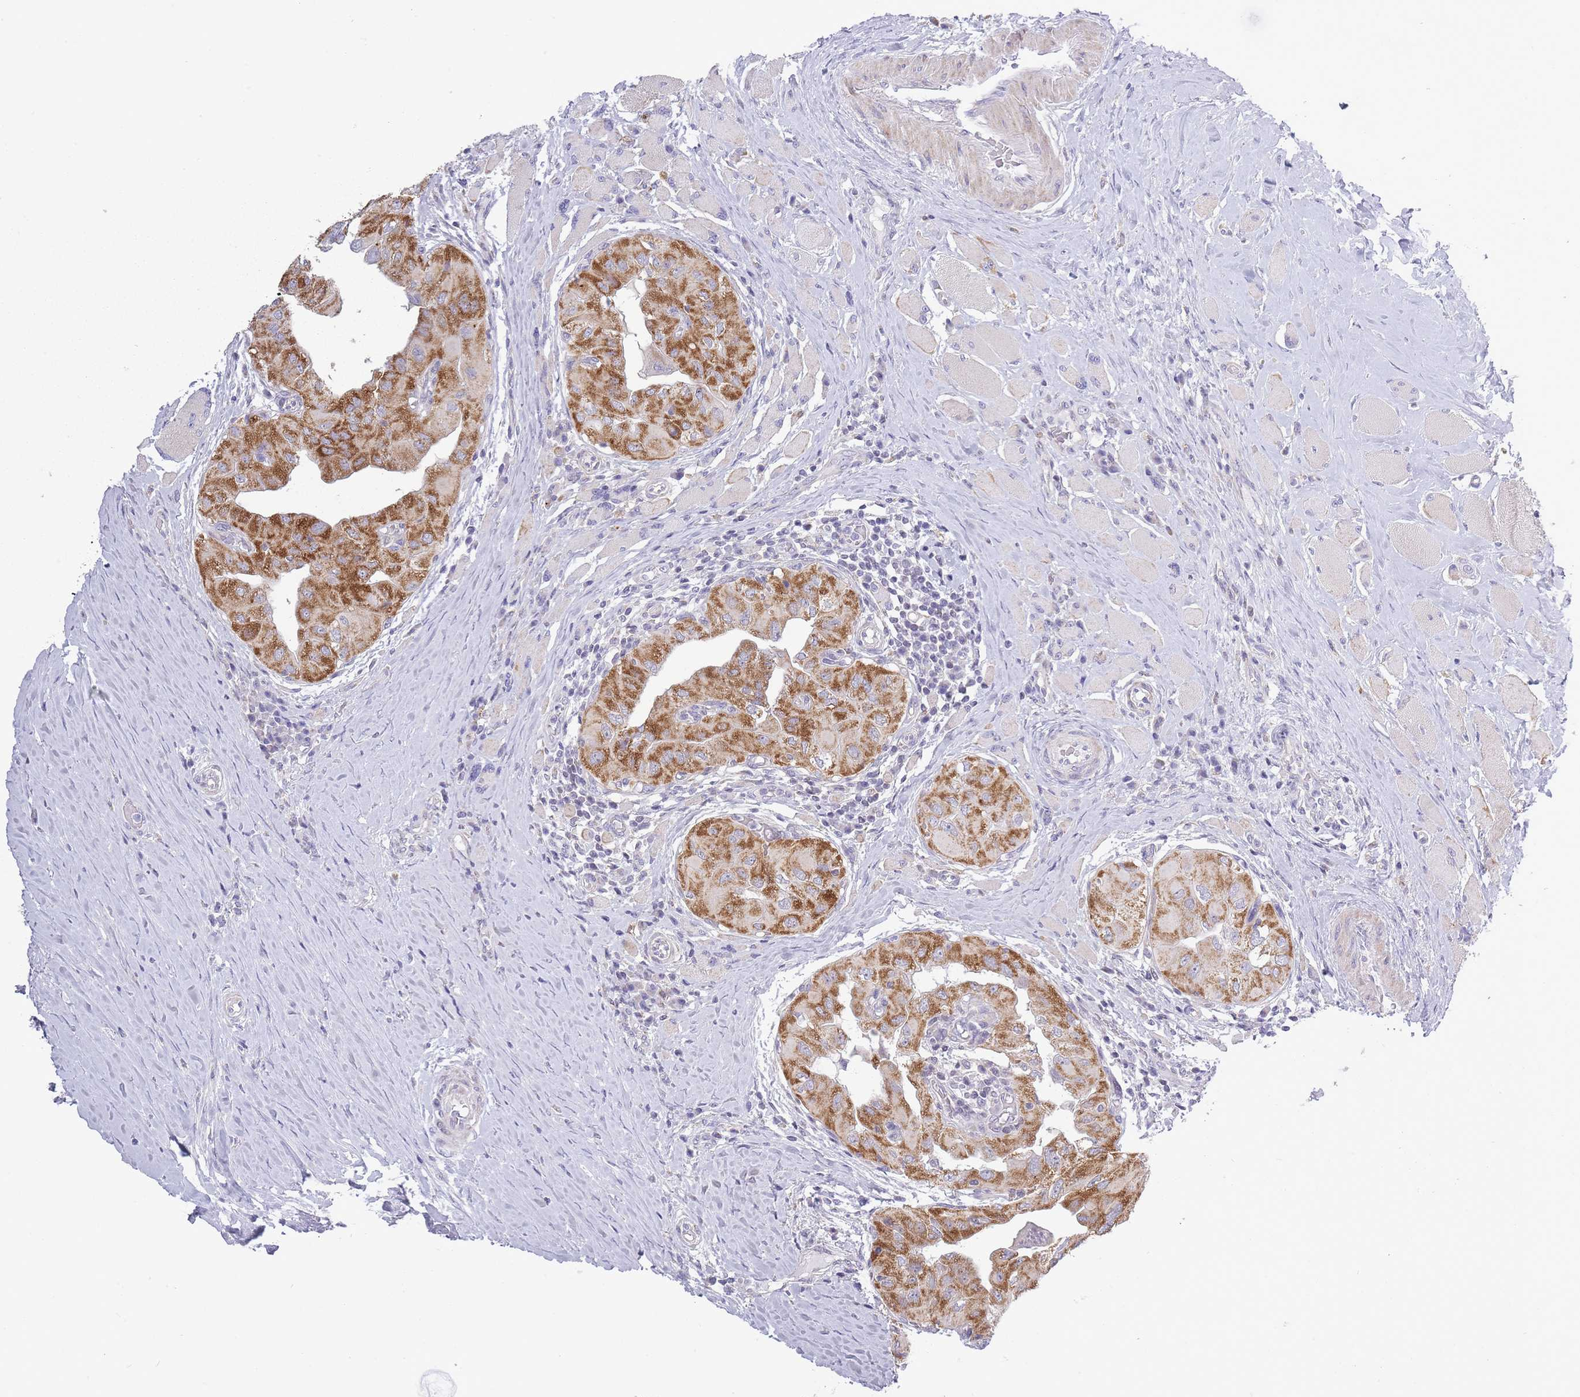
{"staining": {"intensity": "moderate", "quantity": ">75%", "location": "cytoplasmic/membranous"}, "tissue": "thyroid cancer", "cell_type": "Tumor cells", "image_type": "cancer", "snomed": [{"axis": "morphology", "description": "Papillary adenocarcinoma, NOS"}, {"axis": "topography", "description": "Thyroid gland"}], "caption": "This is a photomicrograph of immunohistochemistry (IHC) staining of papillary adenocarcinoma (thyroid), which shows moderate staining in the cytoplasmic/membranous of tumor cells.", "gene": "ZBTB24", "patient": {"sex": "female", "age": 59}}